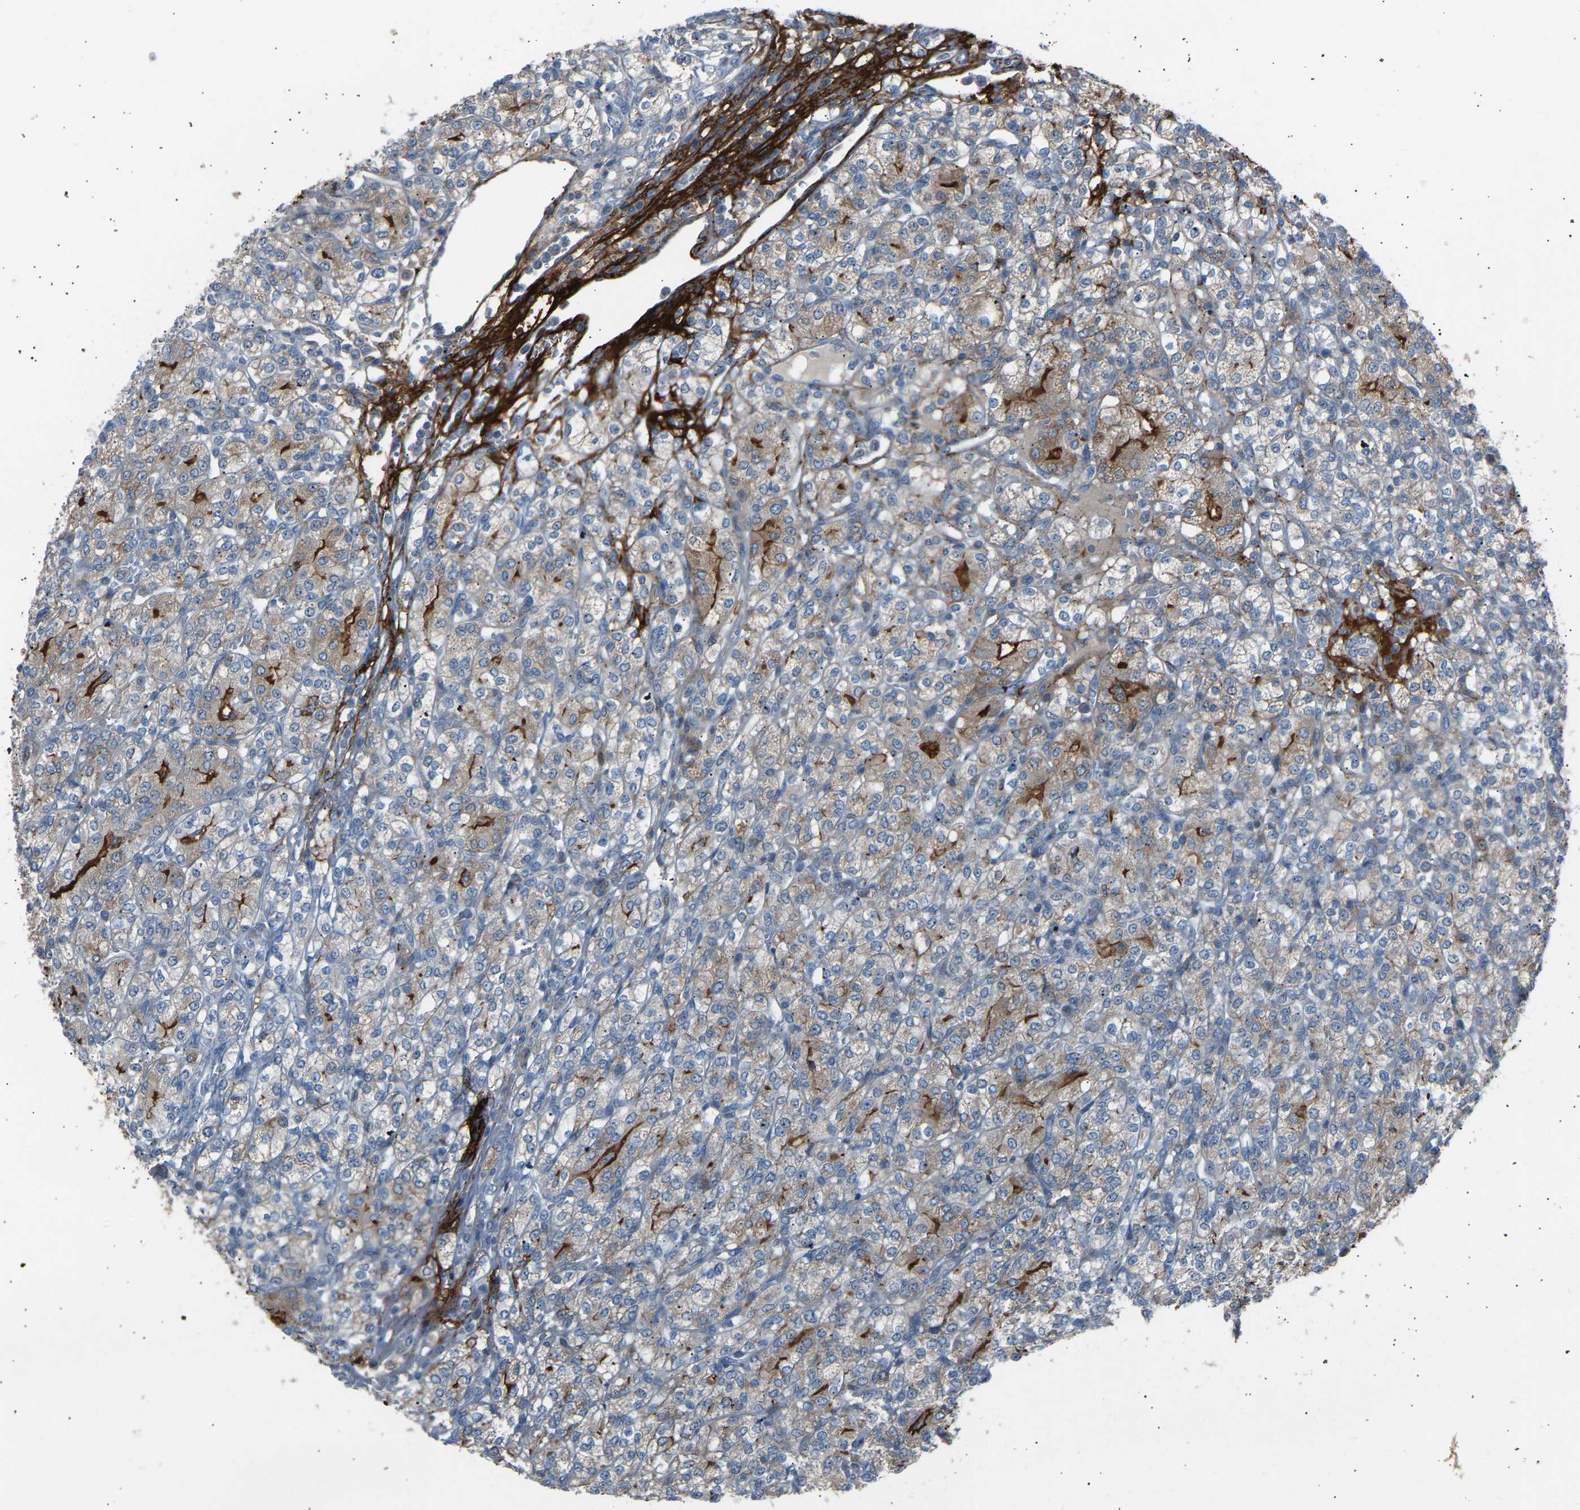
{"staining": {"intensity": "moderate", "quantity": "<25%", "location": "cytoplasmic/membranous"}, "tissue": "renal cancer", "cell_type": "Tumor cells", "image_type": "cancer", "snomed": [{"axis": "morphology", "description": "Adenocarcinoma, NOS"}, {"axis": "topography", "description": "Kidney"}], "caption": "IHC image of neoplastic tissue: adenocarcinoma (renal) stained using IHC displays low levels of moderate protein expression localized specifically in the cytoplasmic/membranous of tumor cells, appearing as a cytoplasmic/membranous brown color.", "gene": "VPS41", "patient": {"sex": "male", "age": 77}}